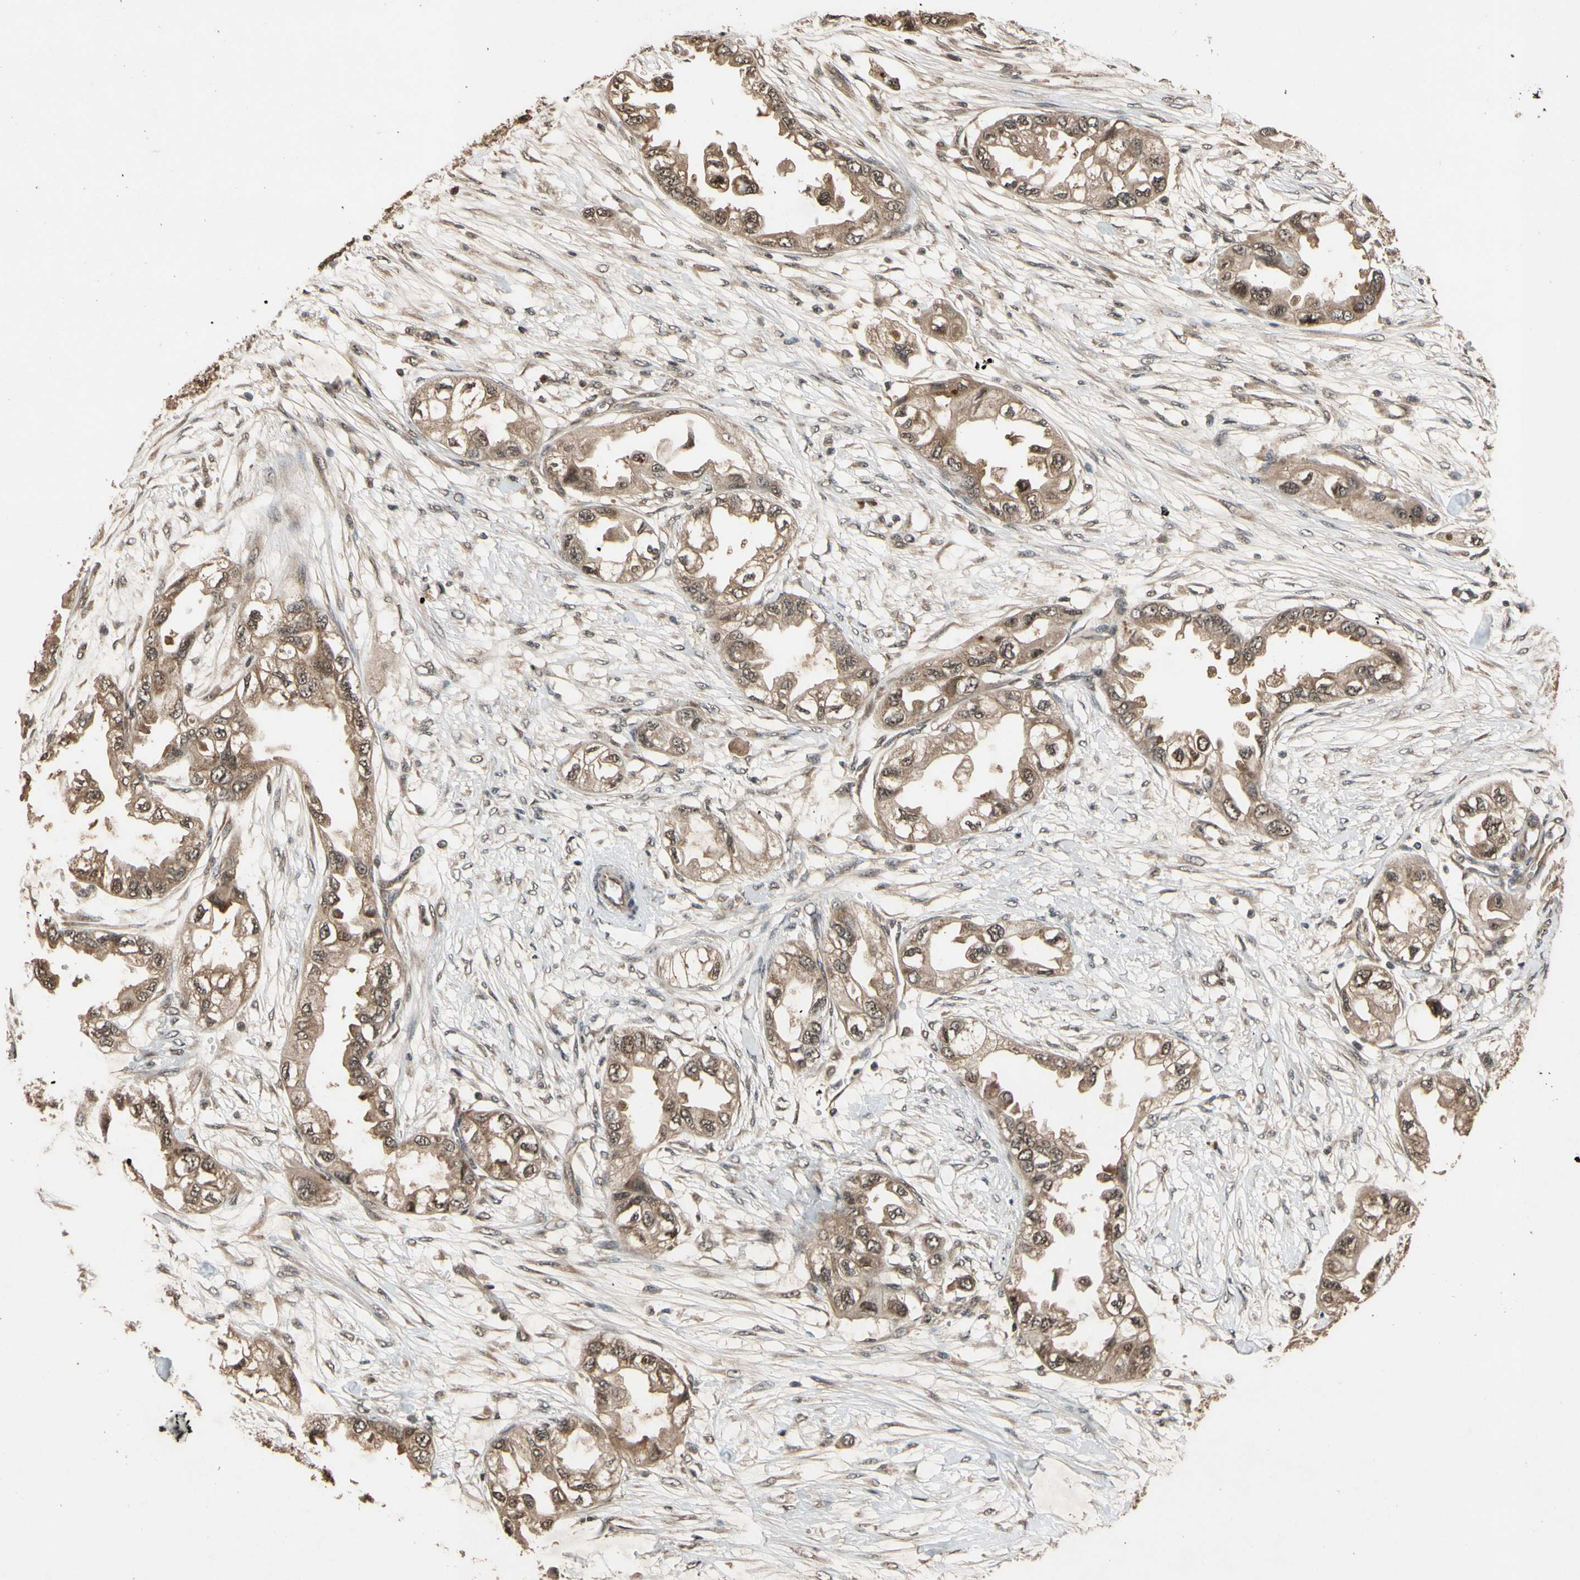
{"staining": {"intensity": "moderate", "quantity": ">75%", "location": "cytoplasmic/membranous,nuclear"}, "tissue": "endometrial cancer", "cell_type": "Tumor cells", "image_type": "cancer", "snomed": [{"axis": "morphology", "description": "Adenocarcinoma, NOS"}, {"axis": "topography", "description": "Endometrium"}], "caption": "Protein analysis of endometrial adenocarcinoma tissue demonstrates moderate cytoplasmic/membranous and nuclear expression in approximately >75% of tumor cells.", "gene": "TMEM230", "patient": {"sex": "female", "age": 67}}